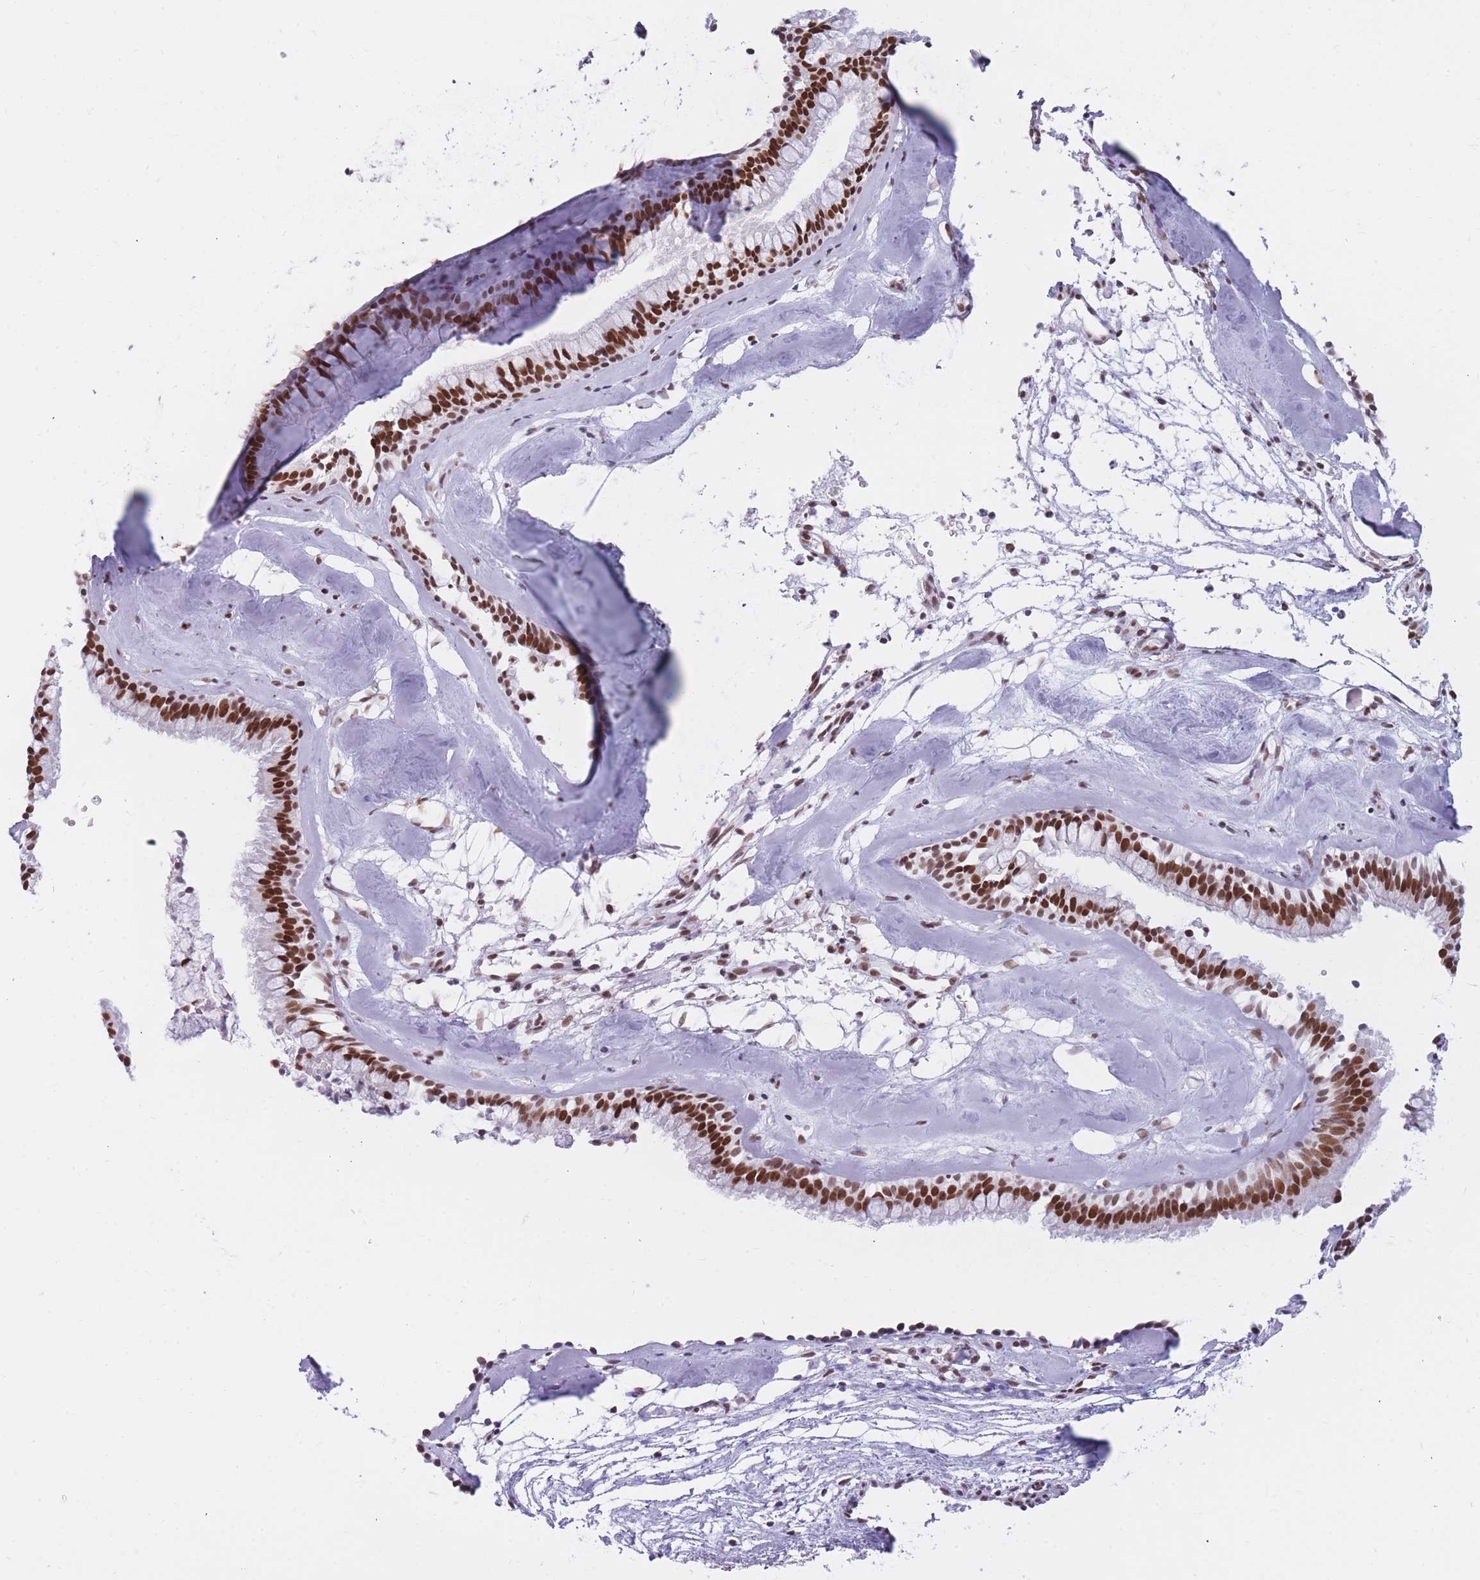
{"staining": {"intensity": "strong", "quantity": ">75%", "location": "nuclear"}, "tissue": "nasopharynx", "cell_type": "Respiratory epithelial cells", "image_type": "normal", "snomed": [{"axis": "morphology", "description": "Normal tissue, NOS"}, {"axis": "topography", "description": "Nasopharynx"}], "caption": "Immunohistochemistry (IHC) image of benign nasopharynx: nasopharynx stained using IHC reveals high levels of strong protein expression localized specifically in the nuclear of respiratory epithelial cells, appearing as a nuclear brown color.", "gene": "HNRNPUL1", "patient": {"sex": "male", "age": 65}}